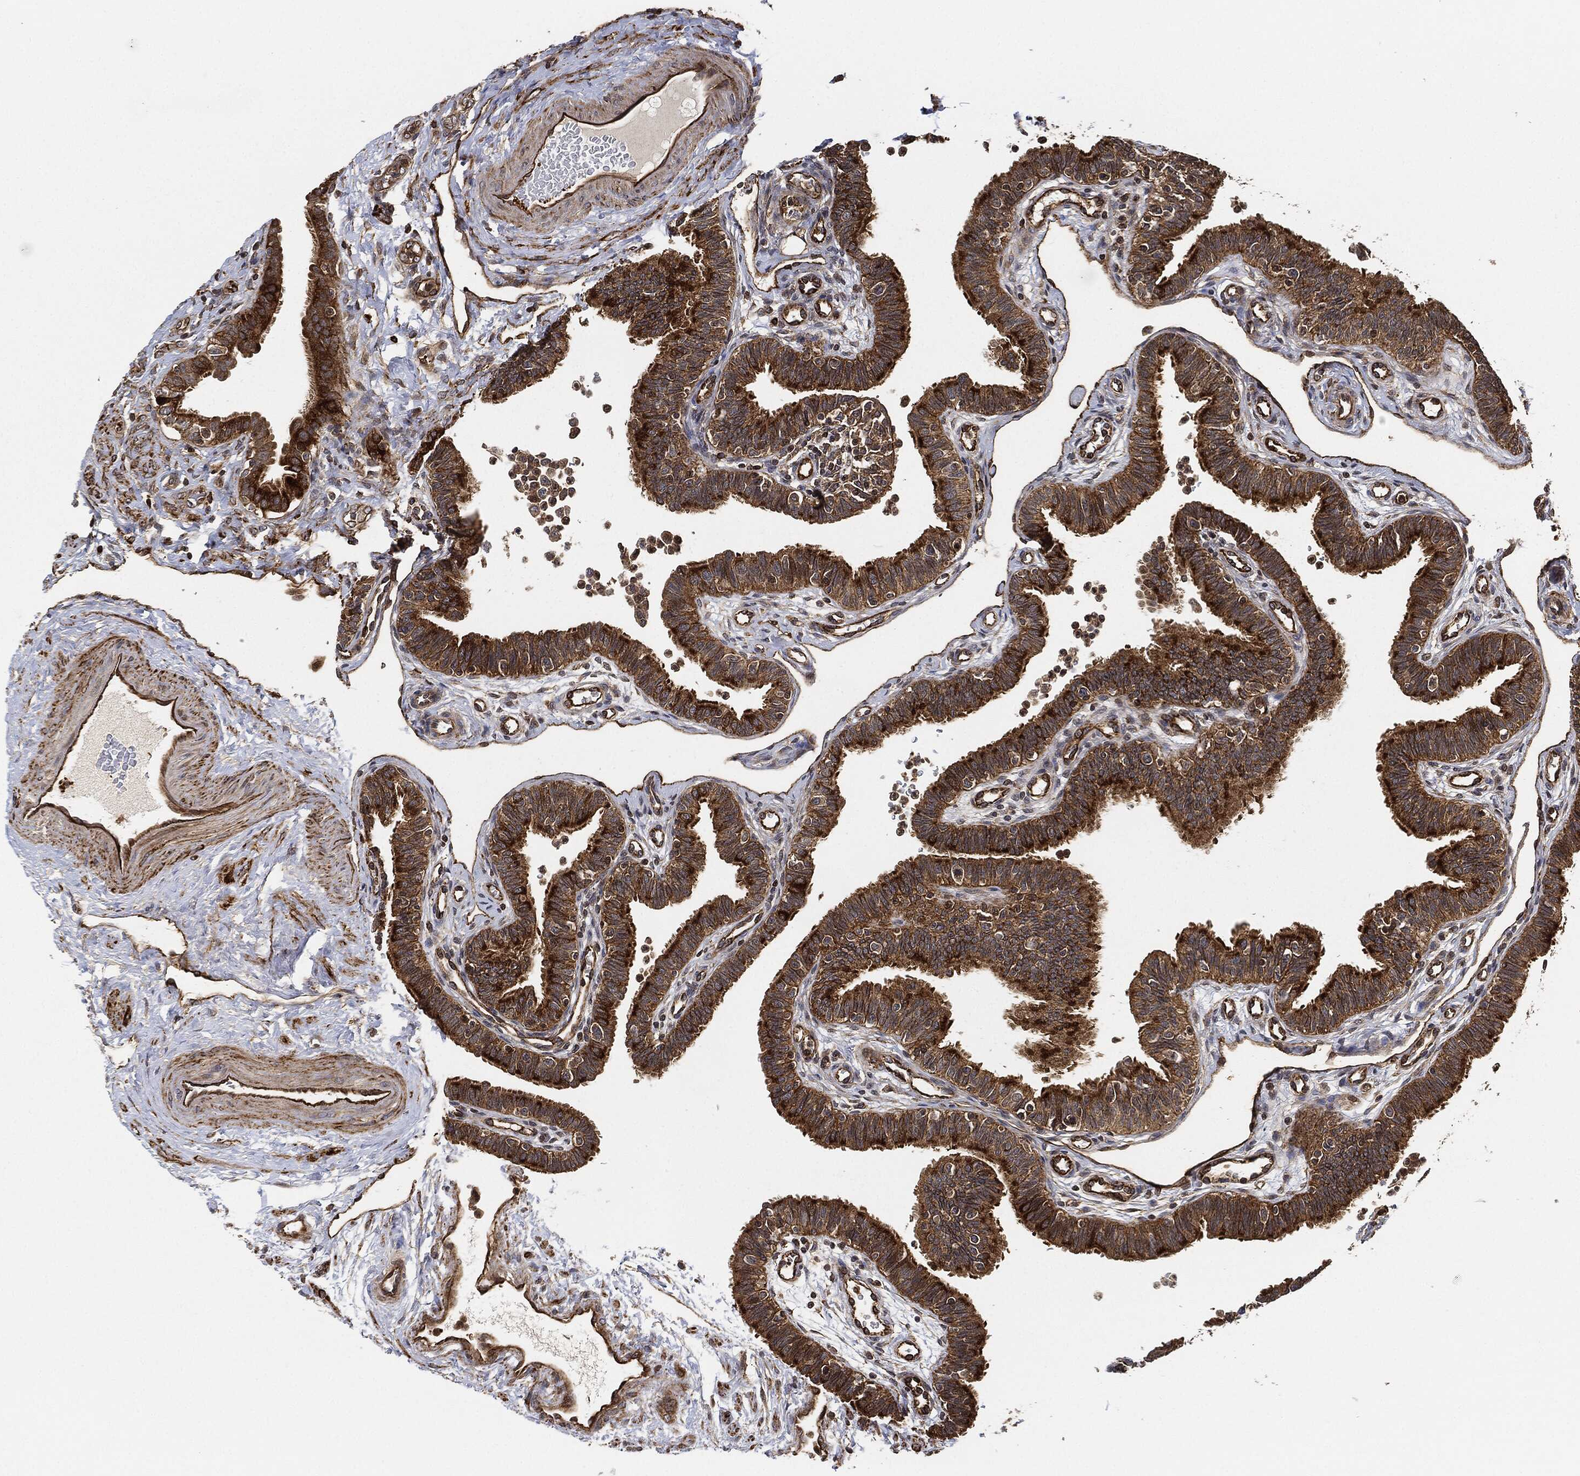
{"staining": {"intensity": "strong", "quantity": "25%-75%", "location": "cytoplasmic/membranous"}, "tissue": "fallopian tube", "cell_type": "Glandular cells", "image_type": "normal", "snomed": [{"axis": "morphology", "description": "Normal tissue, NOS"}, {"axis": "topography", "description": "Fallopian tube"}], "caption": "Human fallopian tube stained with a brown dye demonstrates strong cytoplasmic/membranous positive staining in about 25%-75% of glandular cells.", "gene": "MAP3K3", "patient": {"sex": "female", "age": 36}}